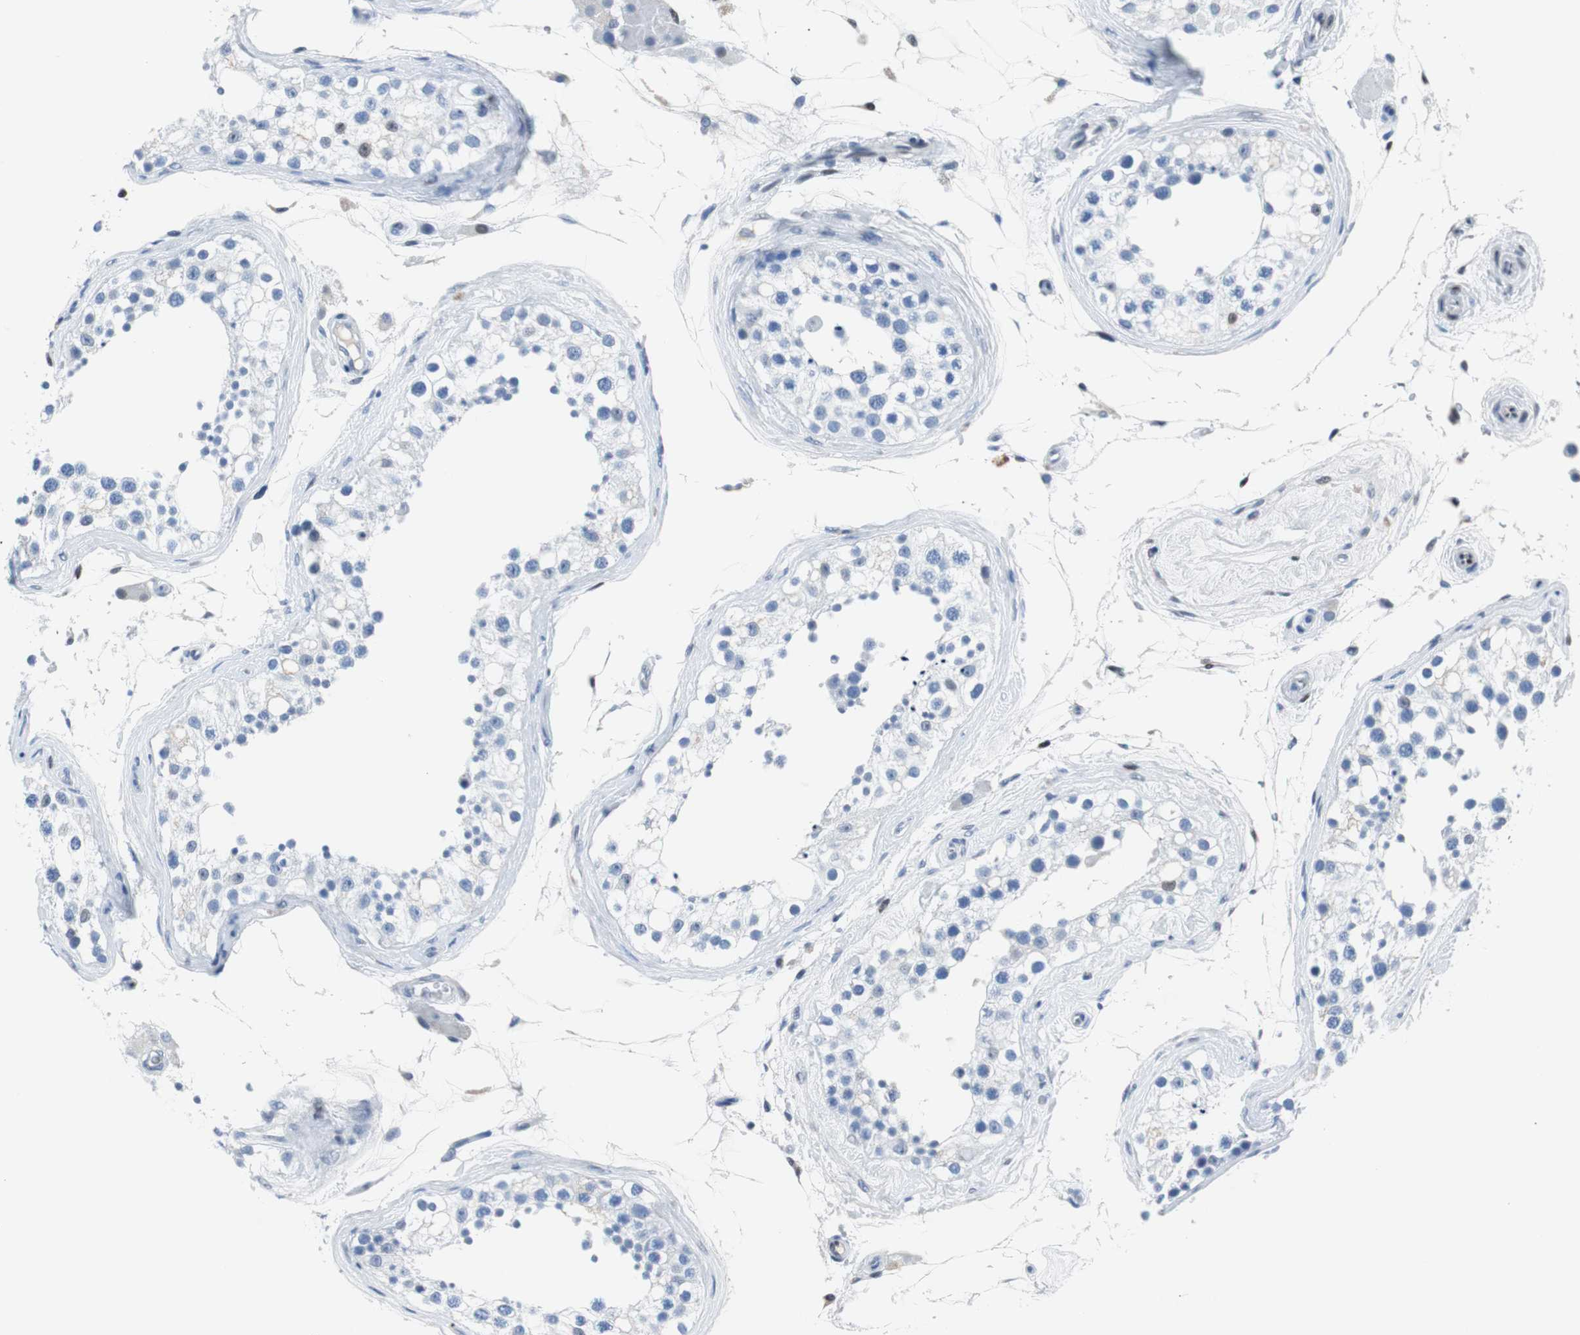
{"staining": {"intensity": "negative", "quantity": "none", "location": "none"}, "tissue": "testis", "cell_type": "Cells in seminiferous ducts", "image_type": "normal", "snomed": [{"axis": "morphology", "description": "Normal tissue, NOS"}, {"axis": "topography", "description": "Testis"}], "caption": "The IHC micrograph has no significant staining in cells in seminiferous ducts of testis.", "gene": "JUN", "patient": {"sex": "male", "age": 68}}